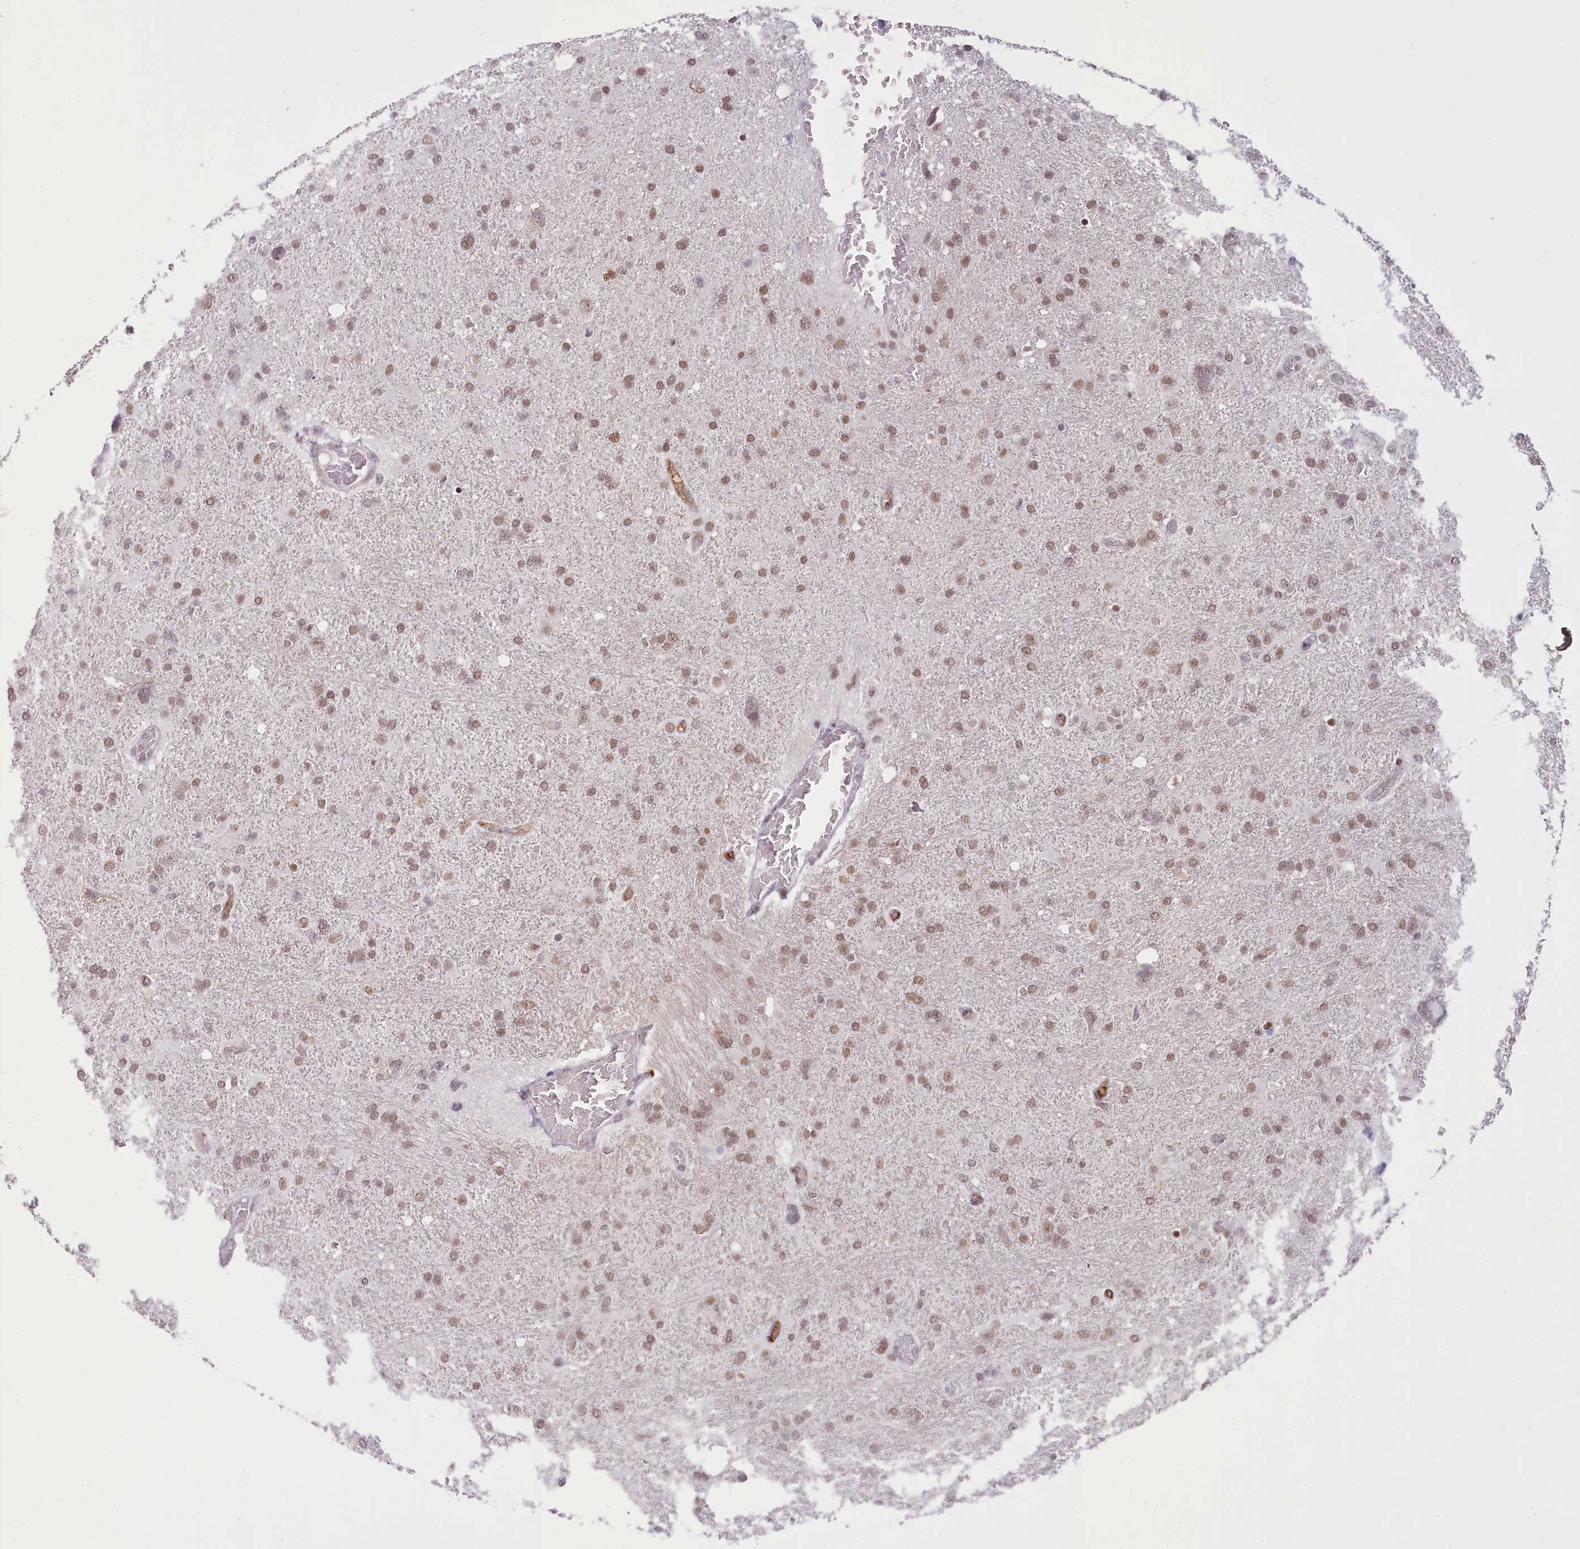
{"staining": {"intensity": "weak", "quantity": ">75%", "location": "nuclear"}, "tissue": "glioma", "cell_type": "Tumor cells", "image_type": "cancer", "snomed": [{"axis": "morphology", "description": "Glioma, malignant, High grade"}, {"axis": "topography", "description": "Brain"}], "caption": "This micrograph shows IHC staining of human glioma, with low weak nuclear staining in approximately >75% of tumor cells.", "gene": "RFX1", "patient": {"sex": "male", "age": 61}}